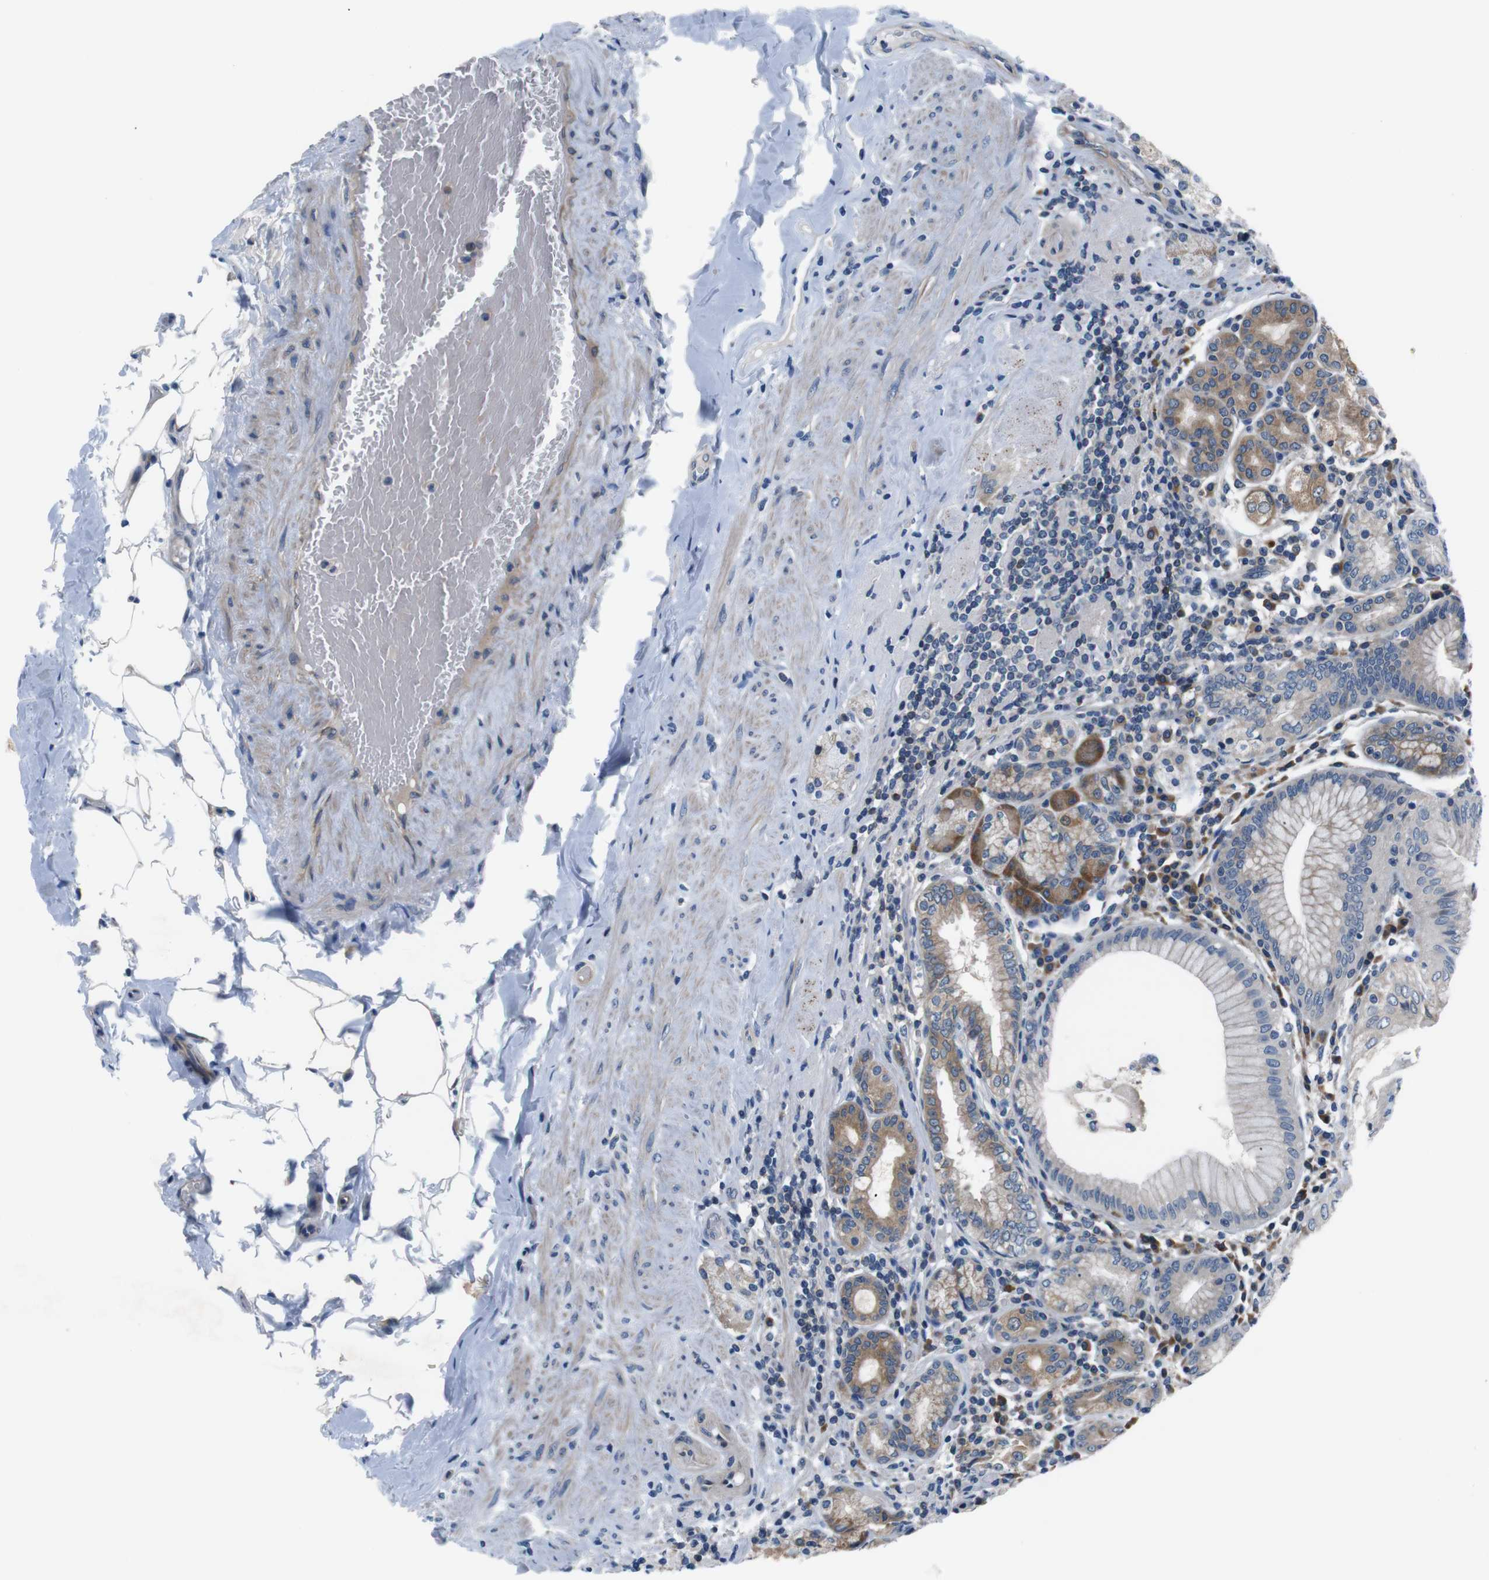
{"staining": {"intensity": "moderate", "quantity": ">75%", "location": "cytoplasmic/membranous"}, "tissue": "stomach", "cell_type": "Glandular cells", "image_type": "normal", "snomed": [{"axis": "morphology", "description": "Normal tissue, NOS"}, {"axis": "topography", "description": "Stomach, lower"}], "caption": "Glandular cells demonstrate moderate cytoplasmic/membranous expression in about >75% of cells in benign stomach.", "gene": "JAK1", "patient": {"sex": "female", "age": 76}}